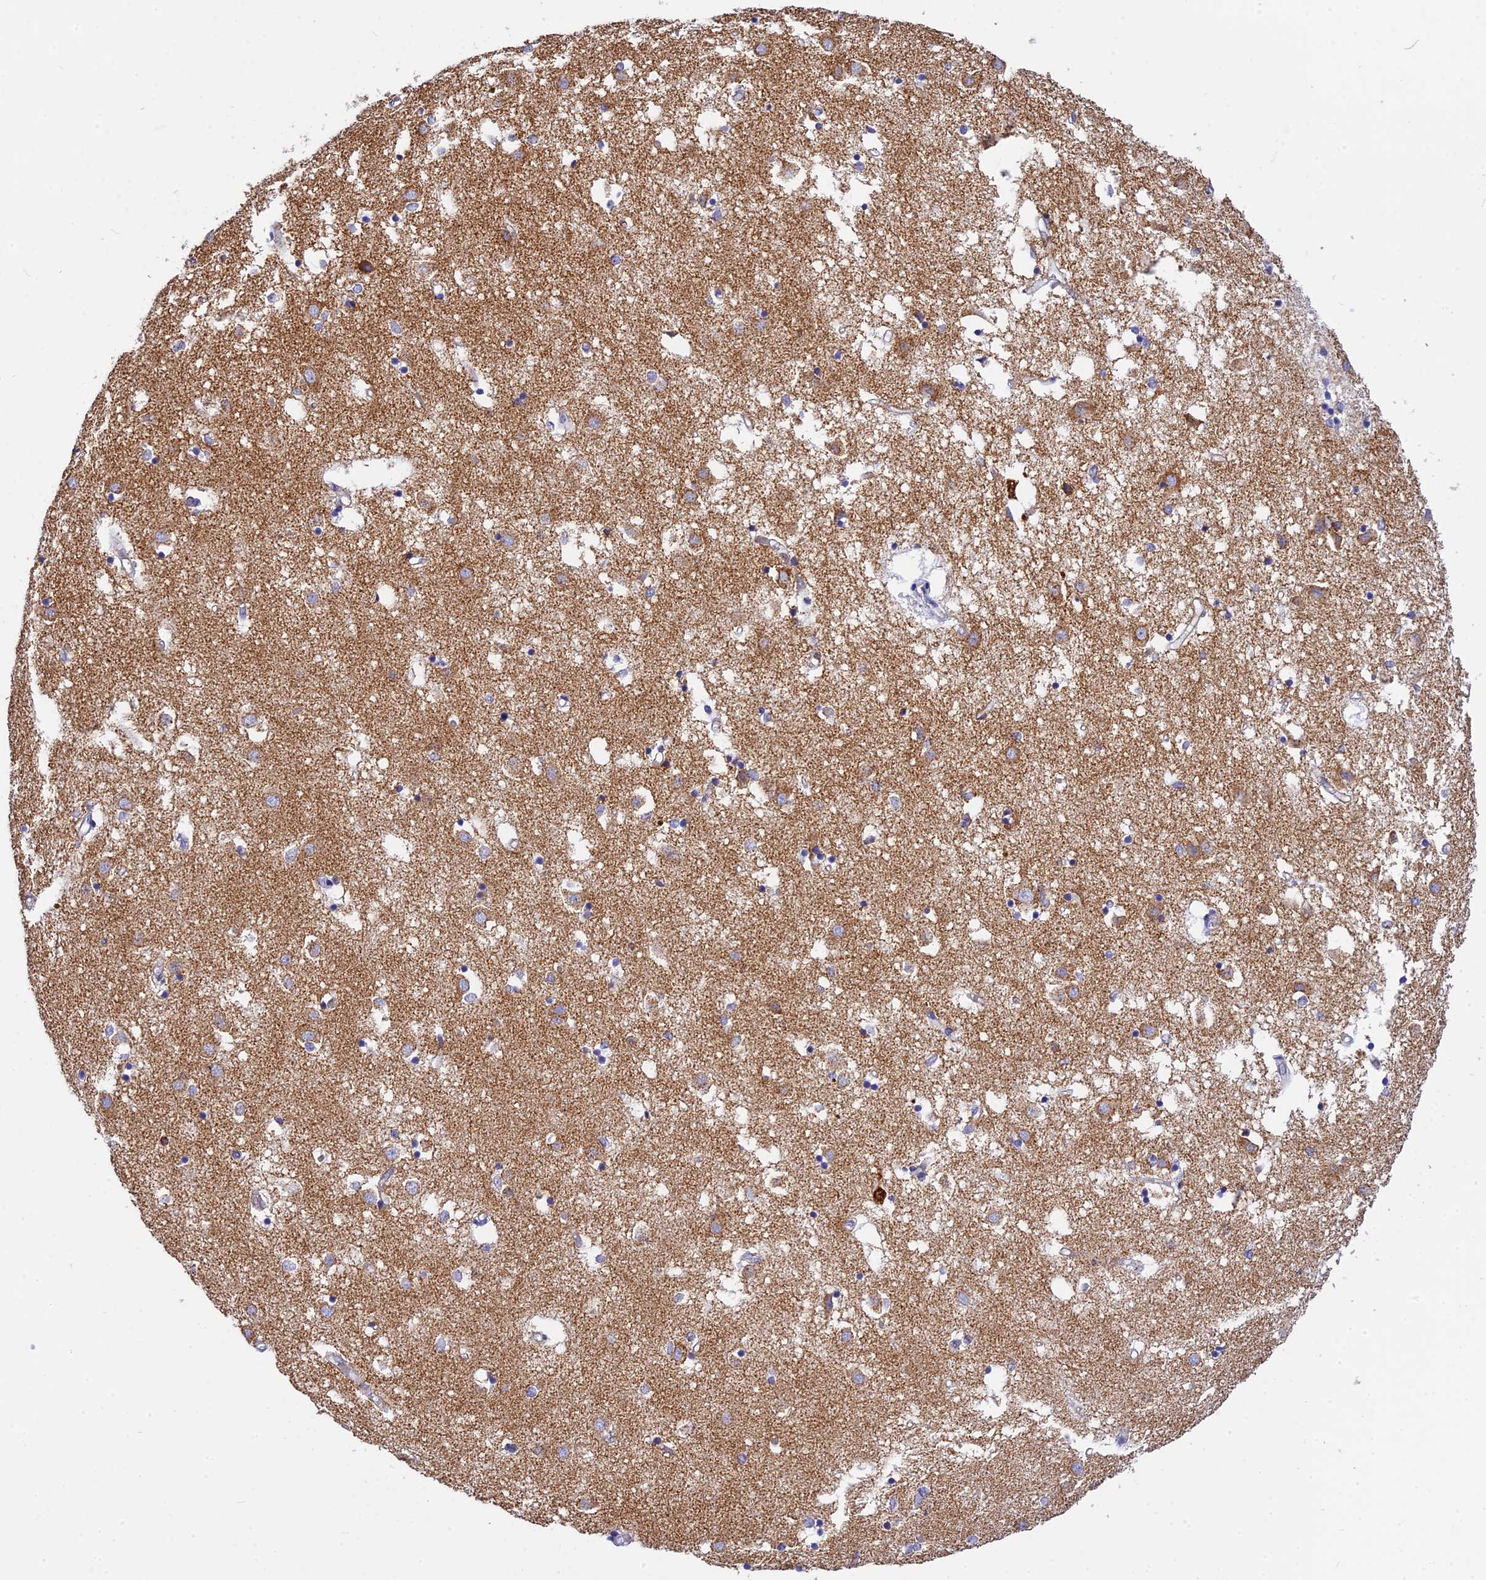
{"staining": {"intensity": "weak", "quantity": "<25%", "location": "cytoplasmic/membranous"}, "tissue": "caudate", "cell_type": "Glial cells", "image_type": "normal", "snomed": [{"axis": "morphology", "description": "Normal tissue, NOS"}, {"axis": "topography", "description": "Lateral ventricle wall"}], "caption": "Glial cells show no significant protein positivity in normal caudate. (DAB (3,3'-diaminobenzidine) immunohistochemistry (IHC), high magnification).", "gene": "VDAC2", "patient": {"sex": "male", "age": 70}}